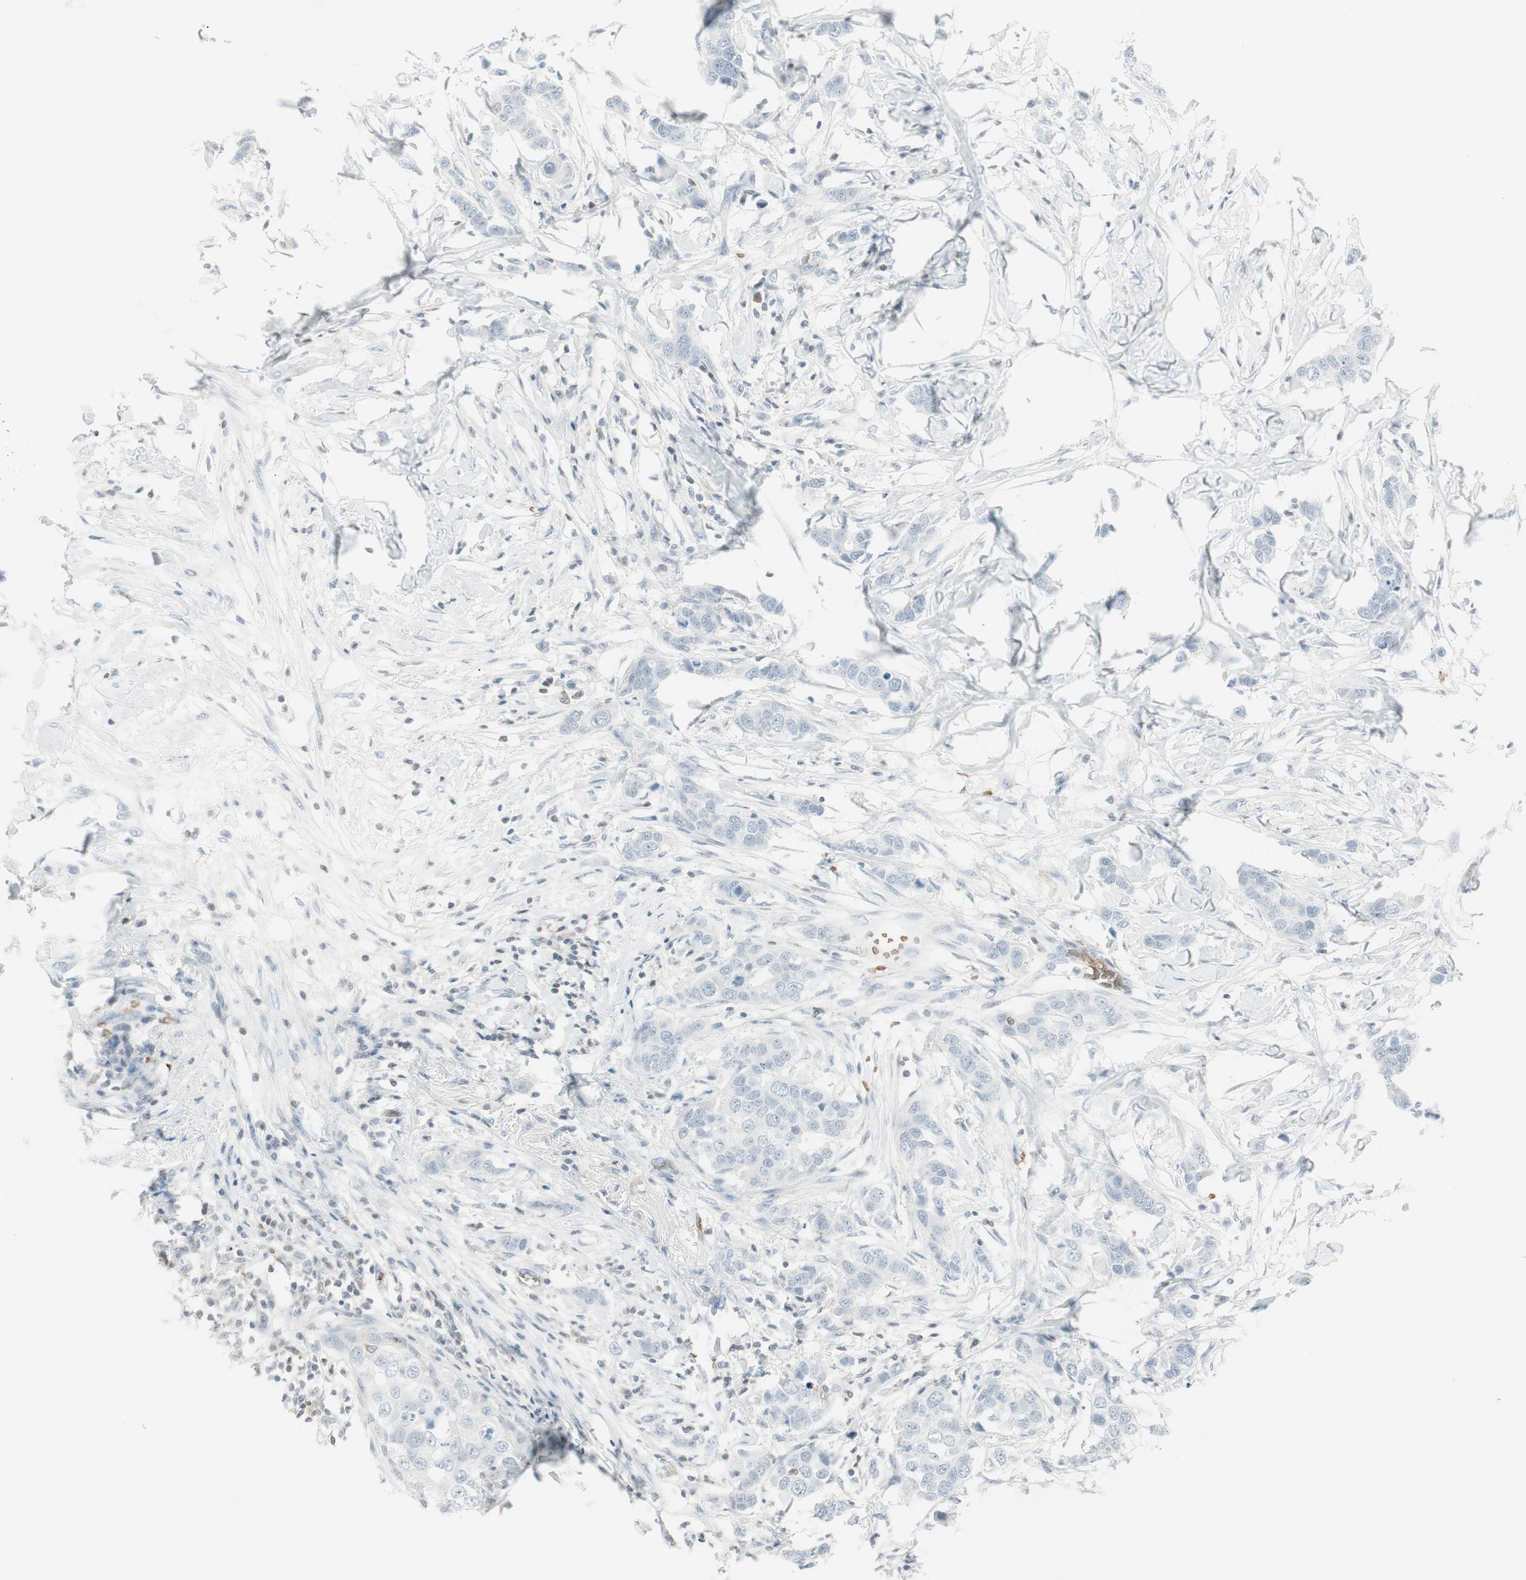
{"staining": {"intensity": "negative", "quantity": "none", "location": "none"}, "tissue": "breast cancer", "cell_type": "Tumor cells", "image_type": "cancer", "snomed": [{"axis": "morphology", "description": "Duct carcinoma"}, {"axis": "topography", "description": "Breast"}], "caption": "The IHC histopathology image has no significant expression in tumor cells of breast intraductal carcinoma tissue.", "gene": "MAP4K1", "patient": {"sex": "female", "age": 50}}